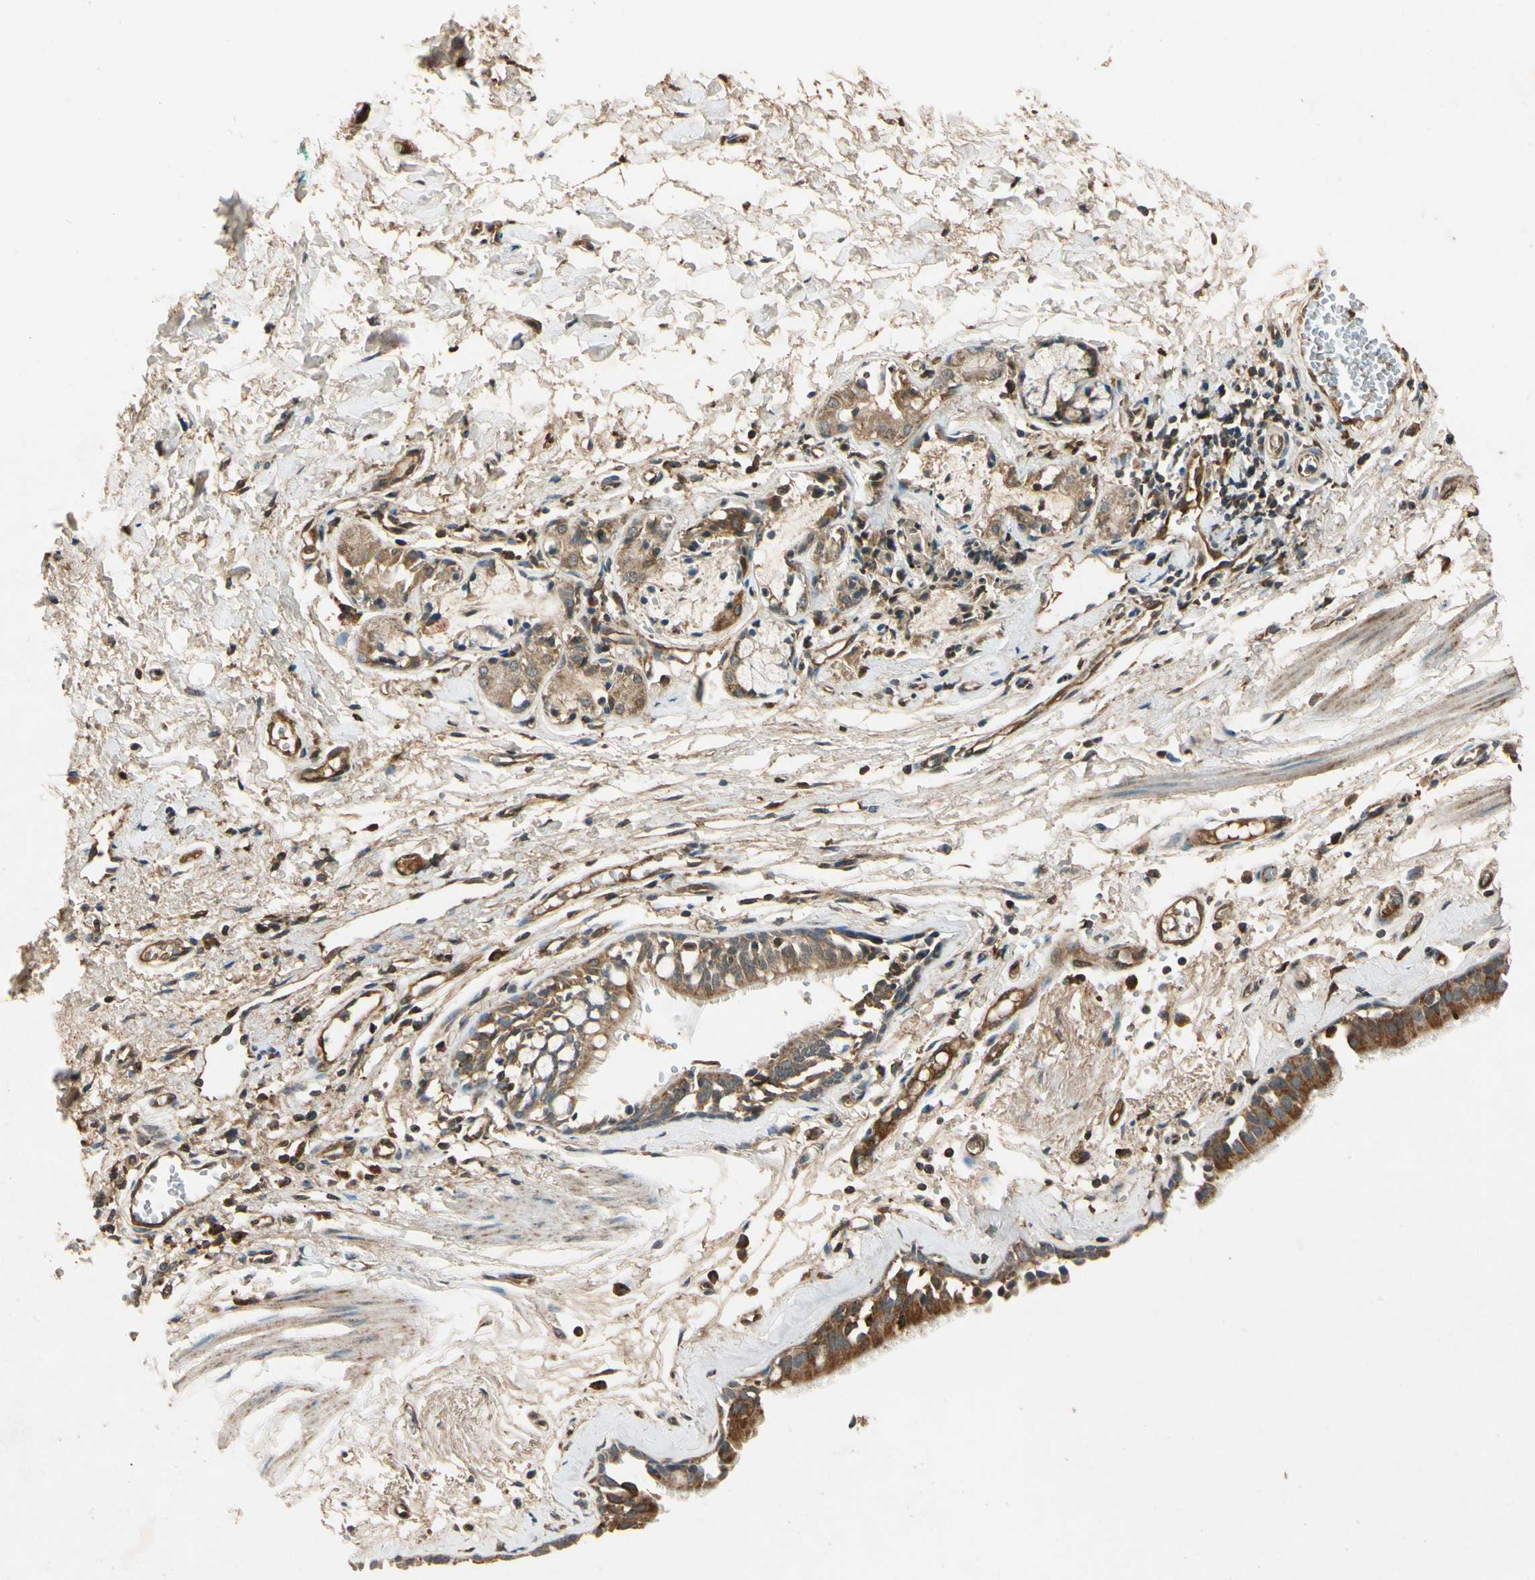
{"staining": {"intensity": "strong", "quantity": ">75%", "location": "cytoplasmic/membranous"}, "tissue": "bronchus", "cell_type": "Respiratory epithelial cells", "image_type": "normal", "snomed": [{"axis": "morphology", "description": "Normal tissue, NOS"}, {"axis": "topography", "description": "Bronchus"}, {"axis": "topography", "description": "Lung"}], "caption": "Bronchus stained for a protein shows strong cytoplasmic/membranous positivity in respiratory epithelial cells. Using DAB (3,3'-diaminobenzidine) (brown) and hematoxylin (blue) stains, captured at high magnification using brightfield microscopy.", "gene": "MAPK1", "patient": {"sex": "female", "age": 56}}